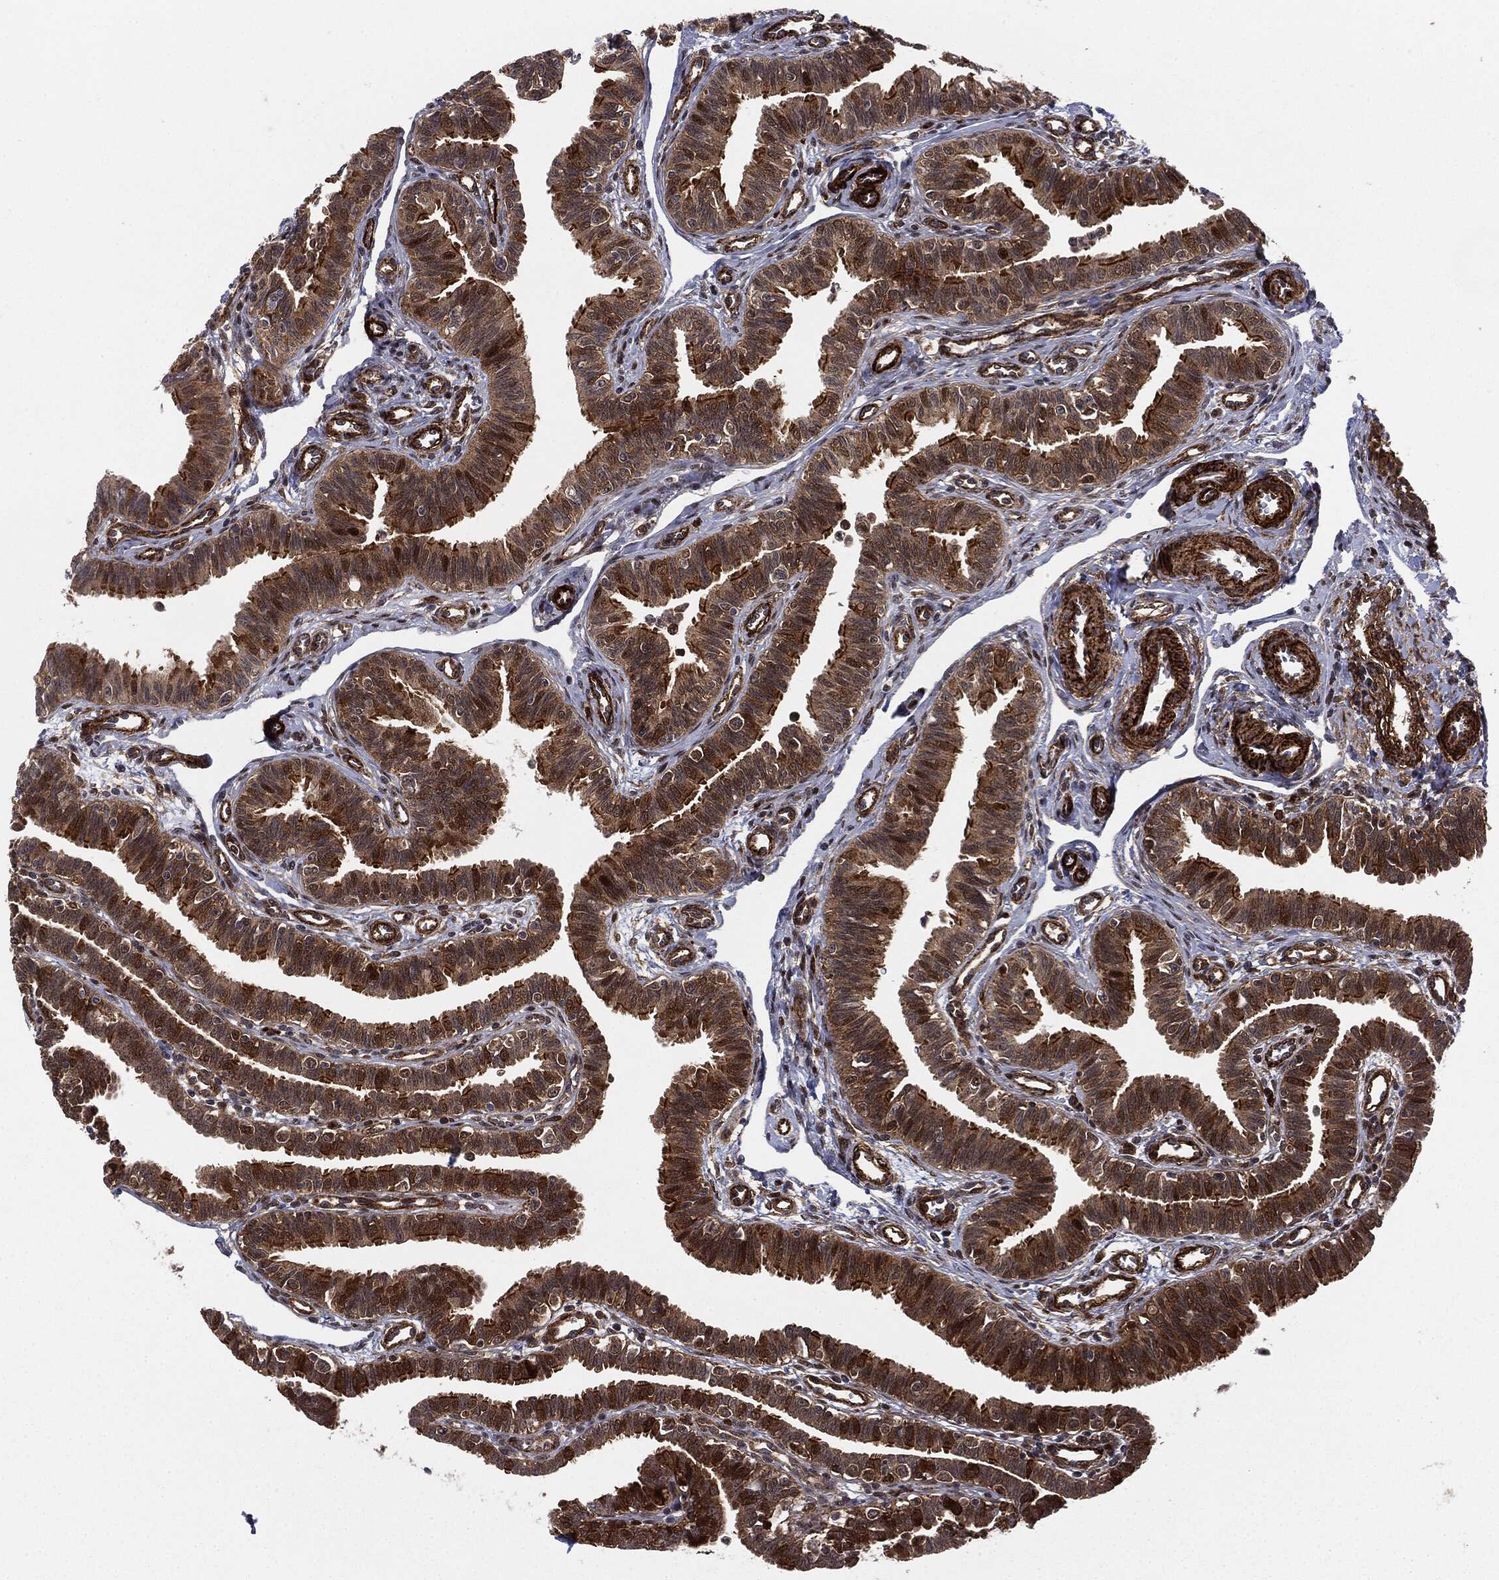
{"staining": {"intensity": "strong", "quantity": ">75%", "location": "cytoplasmic/membranous"}, "tissue": "fallopian tube", "cell_type": "Glandular cells", "image_type": "normal", "snomed": [{"axis": "morphology", "description": "Normal tissue, NOS"}, {"axis": "topography", "description": "Fallopian tube"}], "caption": "A high-resolution micrograph shows immunohistochemistry staining of normal fallopian tube, which reveals strong cytoplasmic/membranous expression in approximately >75% of glandular cells.", "gene": "PTEN", "patient": {"sex": "female", "age": 36}}